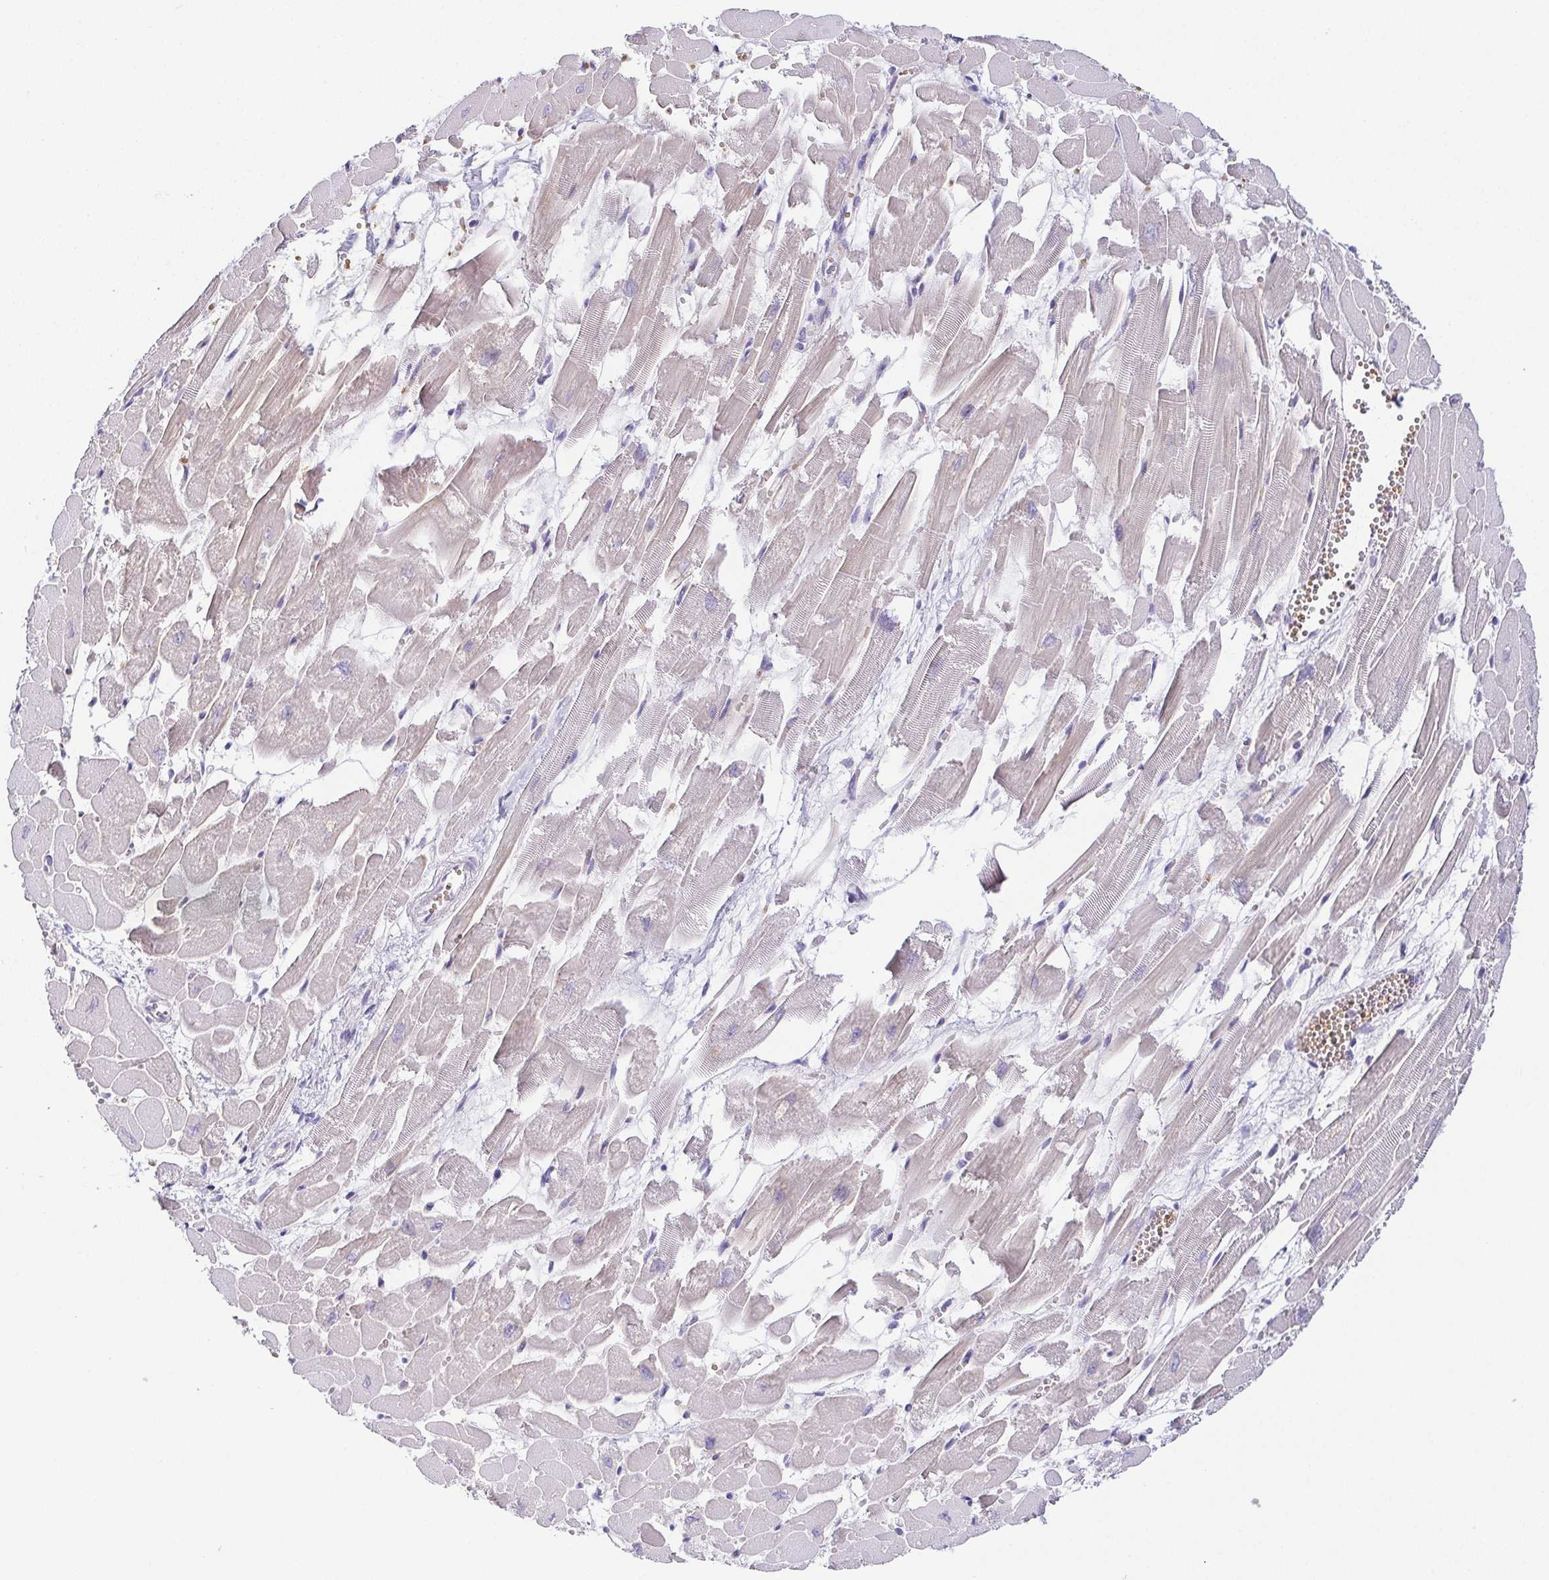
{"staining": {"intensity": "weak", "quantity": "<25%", "location": "cytoplasmic/membranous"}, "tissue": "heart muscle", "cell_type": "Cardiomyocytes", "image_type": "normal", "snomed": [{"axis": "morphology", "description": "Normal tissue, NOS"}, {"axis": "topography", "description": "Heart"}], "caption": "Image shows no protein staining in cardiomyocytes of unremarkable heart muscle. Nuclei are stained in blue.", "gene": "FAM162B", "patient": {"sex": "female", "age": 52}}